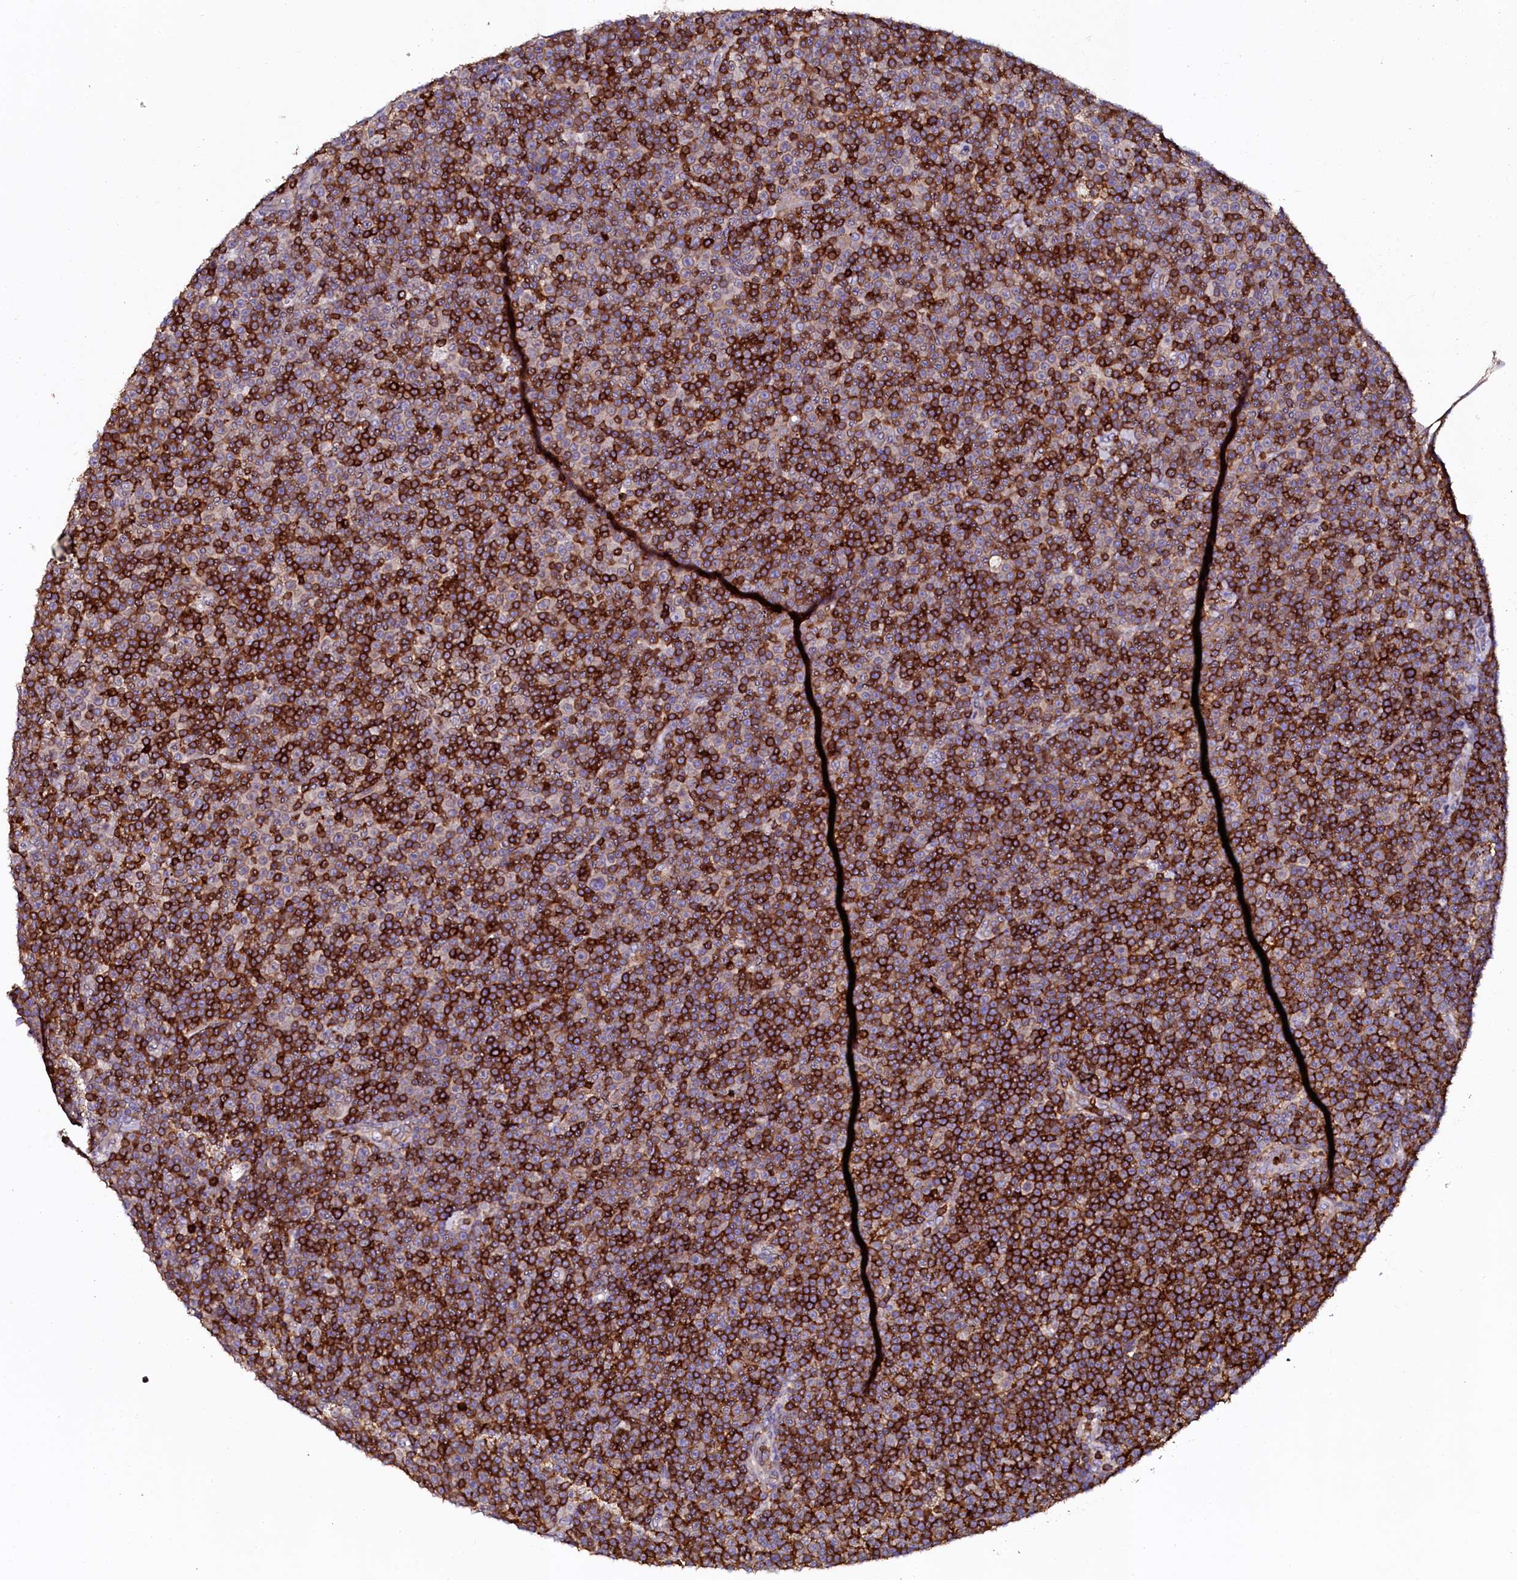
{"staining": {"intensity": "strong", "quantity": "25%-75%", "location": "cytoplasmic/membranous"}, "tissue": "lymphoma", "cell_type": "Tumor cells", "image_type": "cancer", "snomed": [{"axis": "morphology", "description": "Malignant lymphoma, non-Hodgkin's type, Low grade"}, {"axis": "topography", "description": "Lymph node"}], "caption": "An image showing strong cytoplasmic/membranous expression in approximately 25%-75% of tumor cells in low-grade malignant lymphoma, non-Hodgkin's type, as visualized by brown immunohistochemical staining.", "gene": "AAAS", "patient": {"sex": "female", "age": 67}}